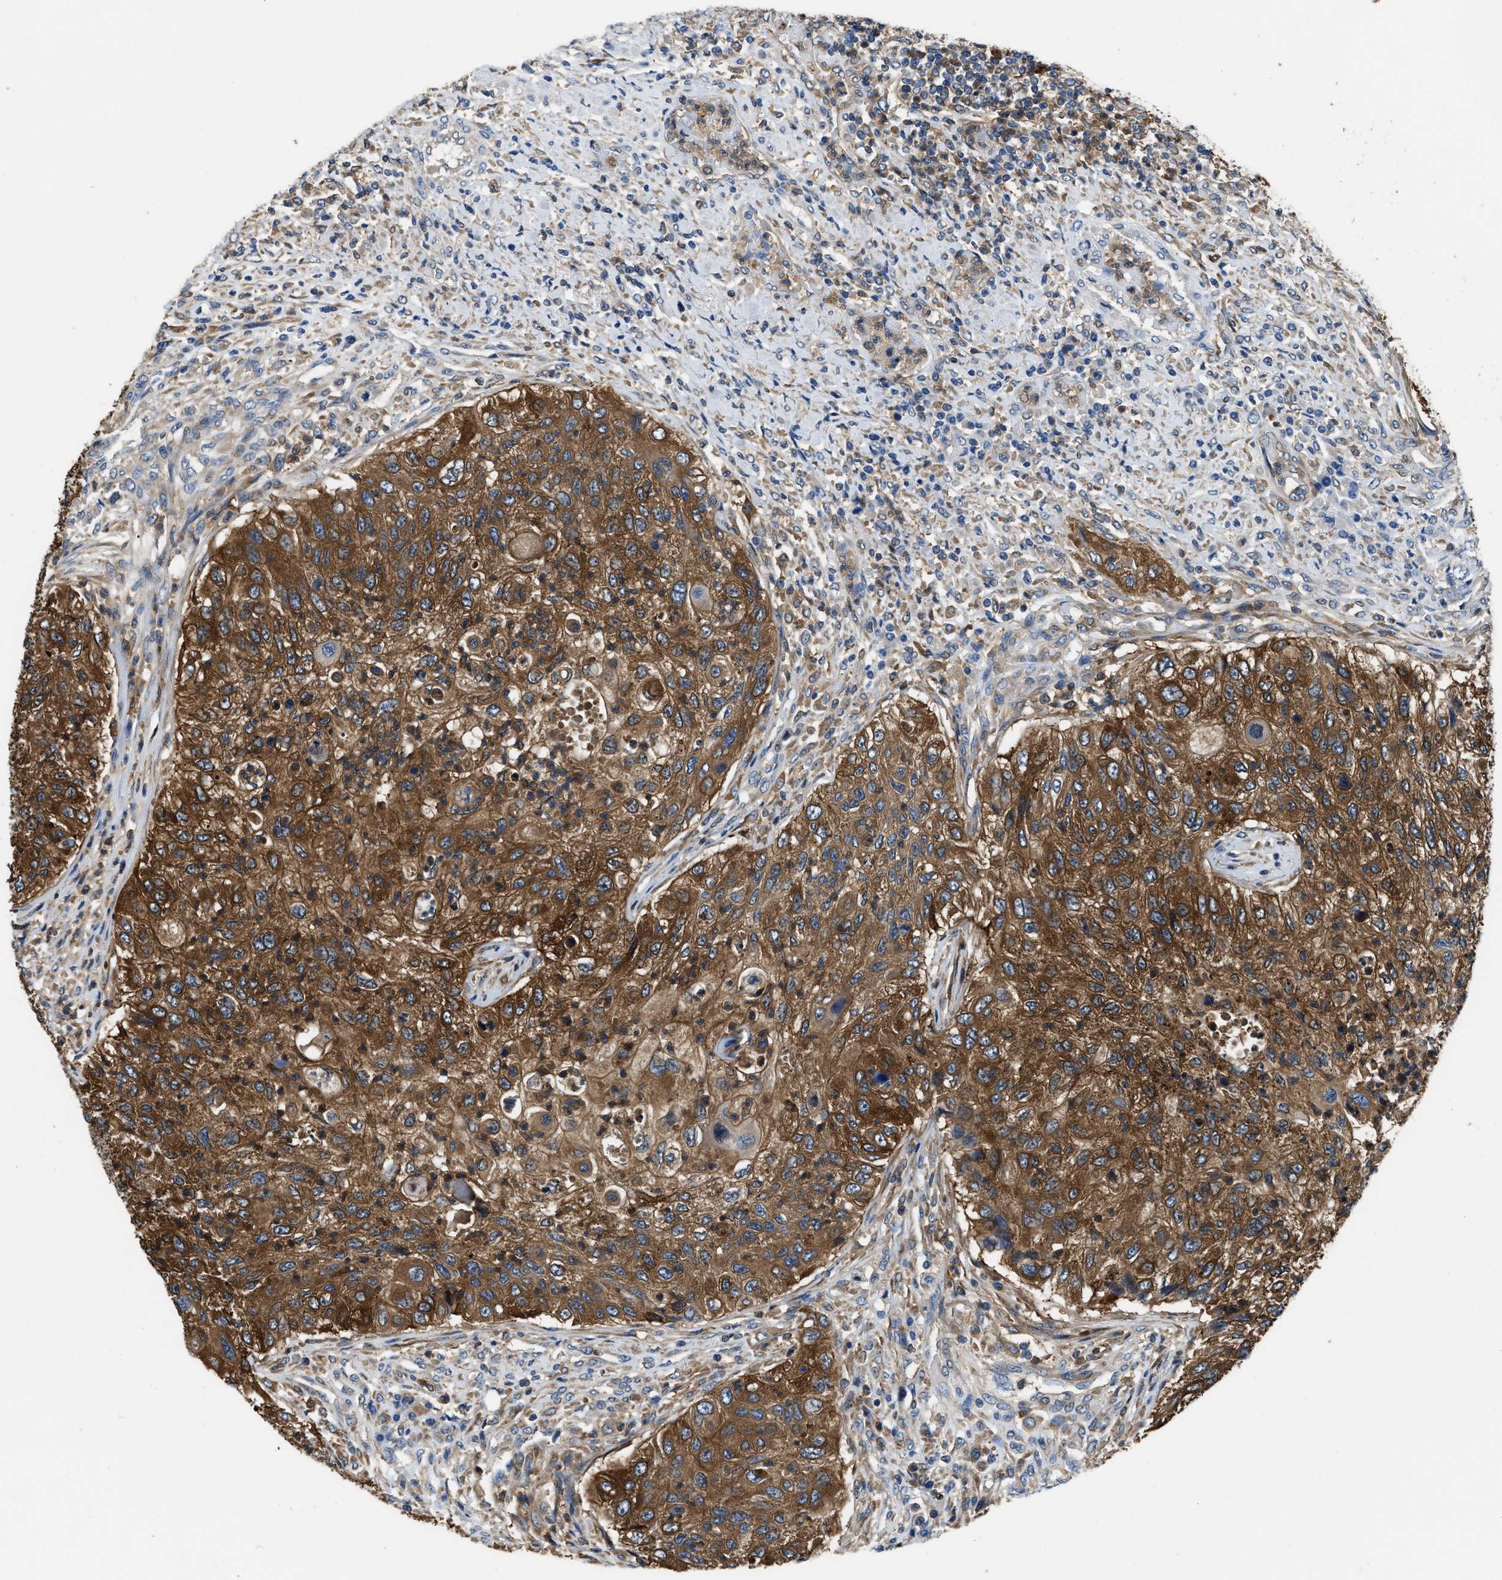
{"staining": {"intensity": "strong", "quantity": ">75%", "location": "cytoplasmic/membranous"}, "tissue": "urothelial cancer", "cell_type": "Tumor cells", "image_type": "cancer", "snomed": [{"axis": "morphology", "description": "Urothelial carcinoma, High grade"}, {"axis": "topography", "description": "Urinary bladder"}], "caption": "This histopathology image reveals IHC staining of urothelial carcinoma (high-grade), with high strong cytoplasmic/membranous staining in approximately >75% of tumor cells.", "gene": "PKM", "patient": {"sex": "female", "age": 60}}